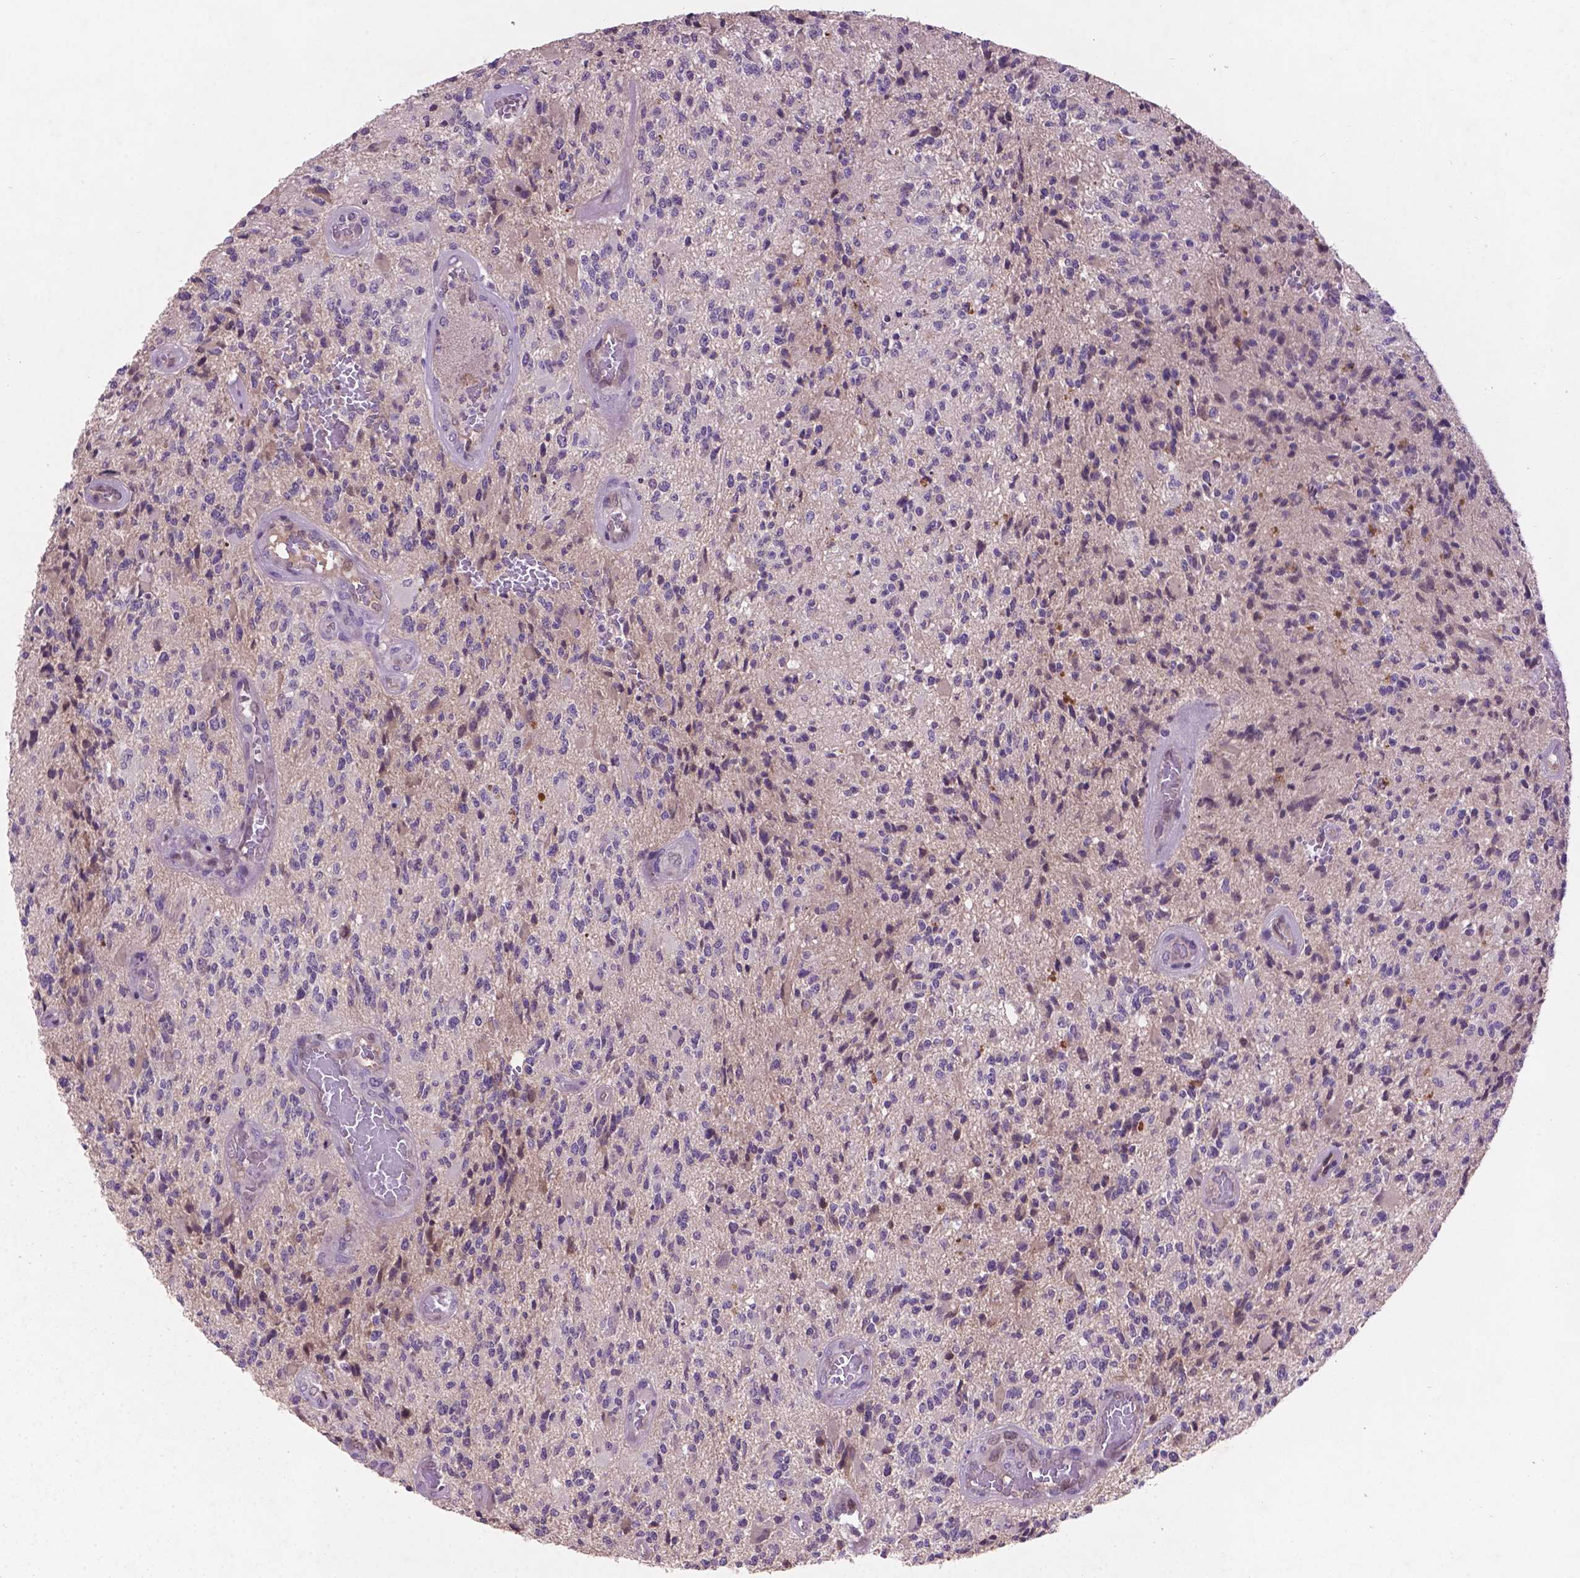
{"staining": {"intensity": "weak", "quantity": "<25%", "location": "nuclear"}, "tissue": "glioma", "cell_type": "Tumor cells", "image_type": "cancer", "snomed": [{"axis": "morphology", "description": "Glioma, malignant, High grade"}, {"axis": "topography", "description": "Brain"}], "caption": "Photomicrograph shows no protein staining in tumor cells of glioma tissue.", "gene": "SOX17", "patient": {"sex": "female", "age": 63}}